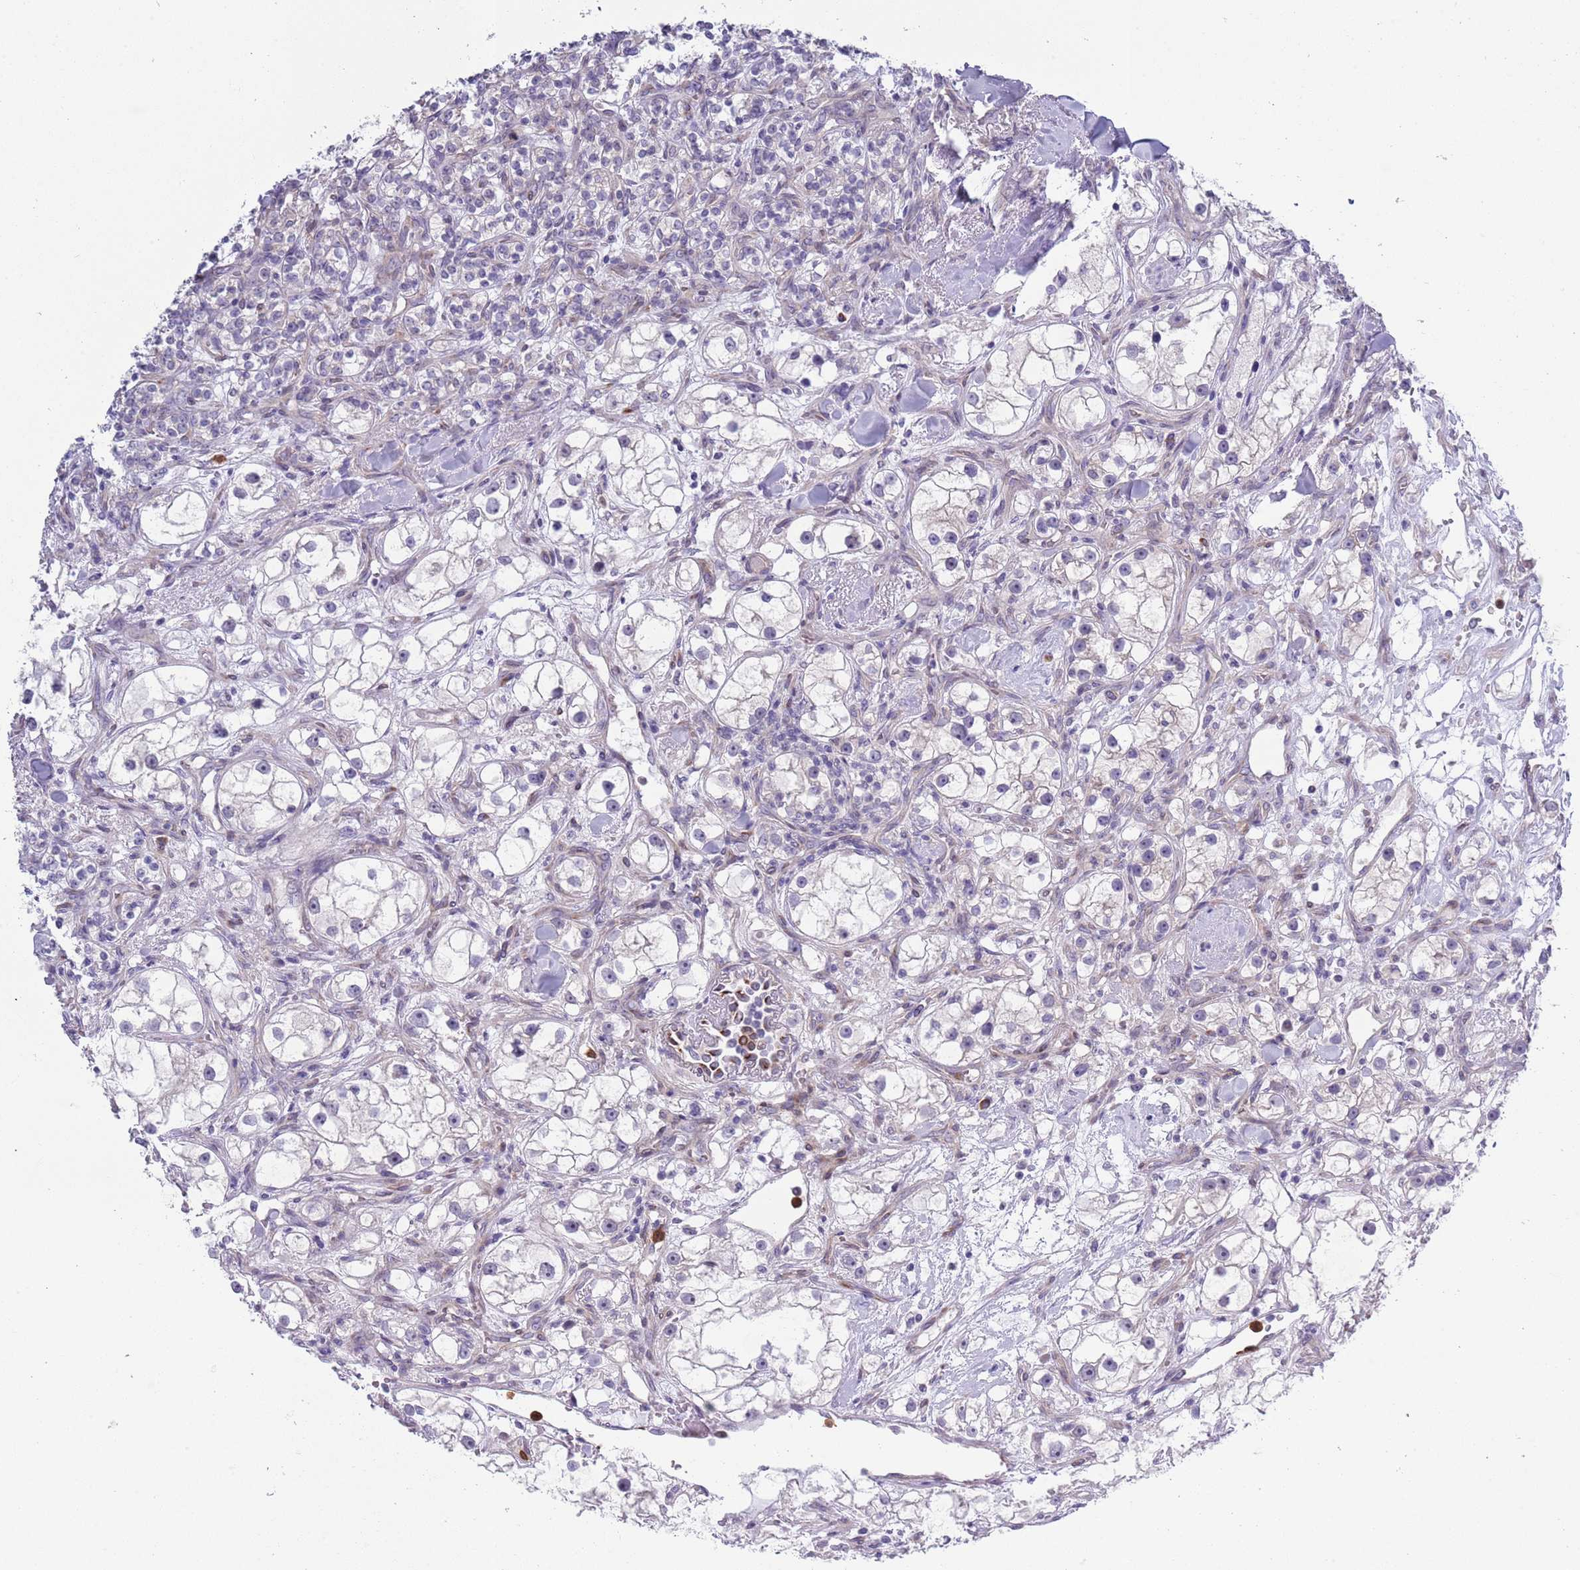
{"staining": {"intensity": "negative", "quantity": "none", "location": "none"}, "tissue": "renal cancer", "cell_type": "Tumor cells", "image_type": "cancer", "snomed": [{"axis": "morphology", "description": "Adenocarcinoma, NOS"}, {"axis": "topography", "description": "Kidney"}], "caption": "The photomicrograph shows no significant staining in tumor cells of adenocarcinoma (renal).", "gene": "ZFP2", "patient": {"sex": "male", "age": 77}}